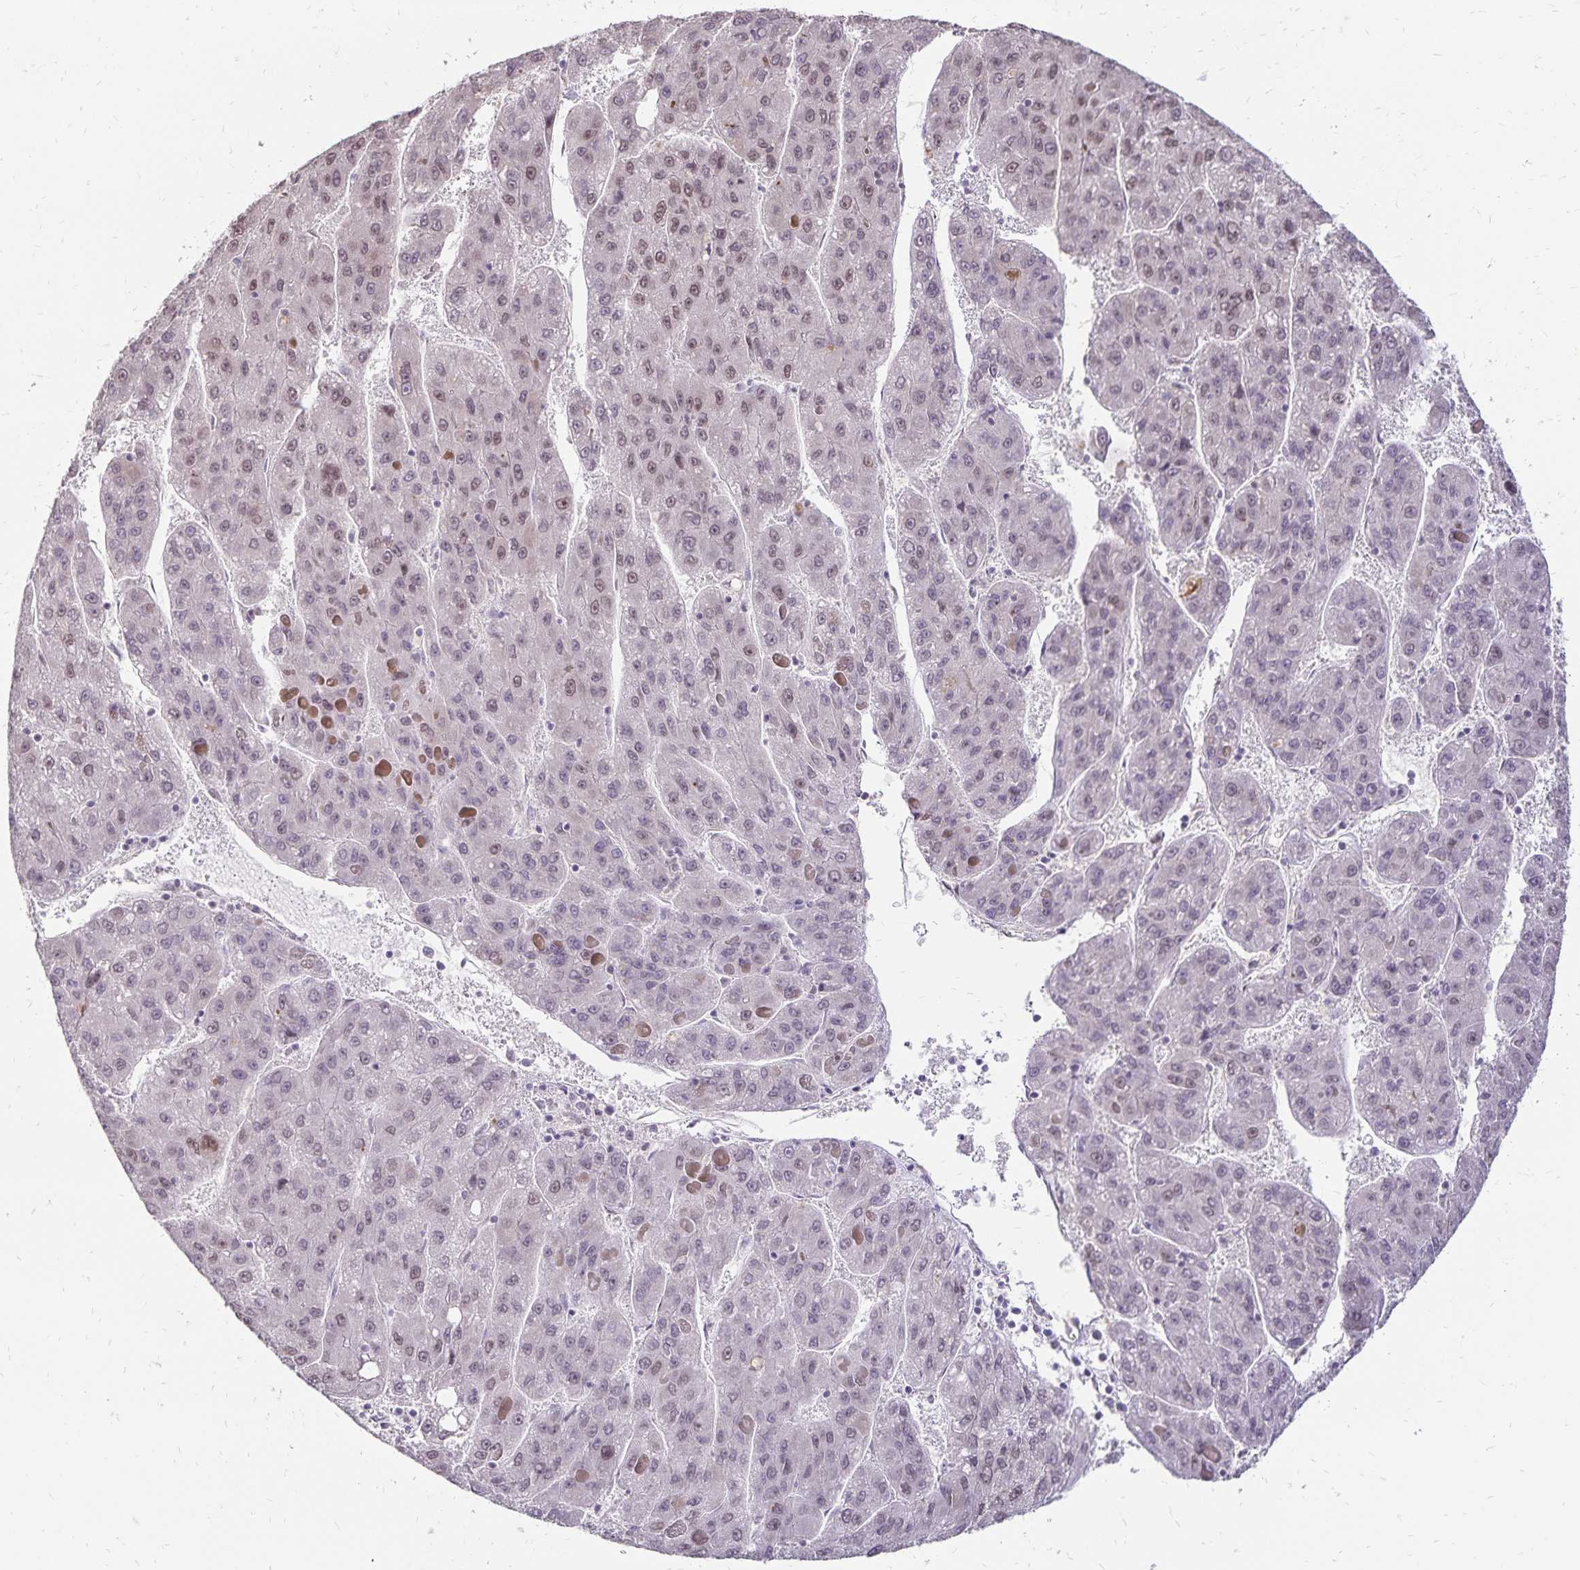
{"staining": {"intensity": "moderate", "quantity": "<25%", "location": "nuclear"}, "tissue": "liver cancer", "cell_type": "Tumor cells", "image_type": "cancer", "snomed": [{"axis": "morphology", "description": "Carcinoma, Hepatocellular, NOS"}, {"axis": "topography", "description": "Liver"}], "caption": "Human liver cancer (hepatocellular carcinoma) stained with a protein marker demonstrates moderate staining in tumor cells.", "gene": "POLB", "patient": {"sex": "female", "age": 82}}